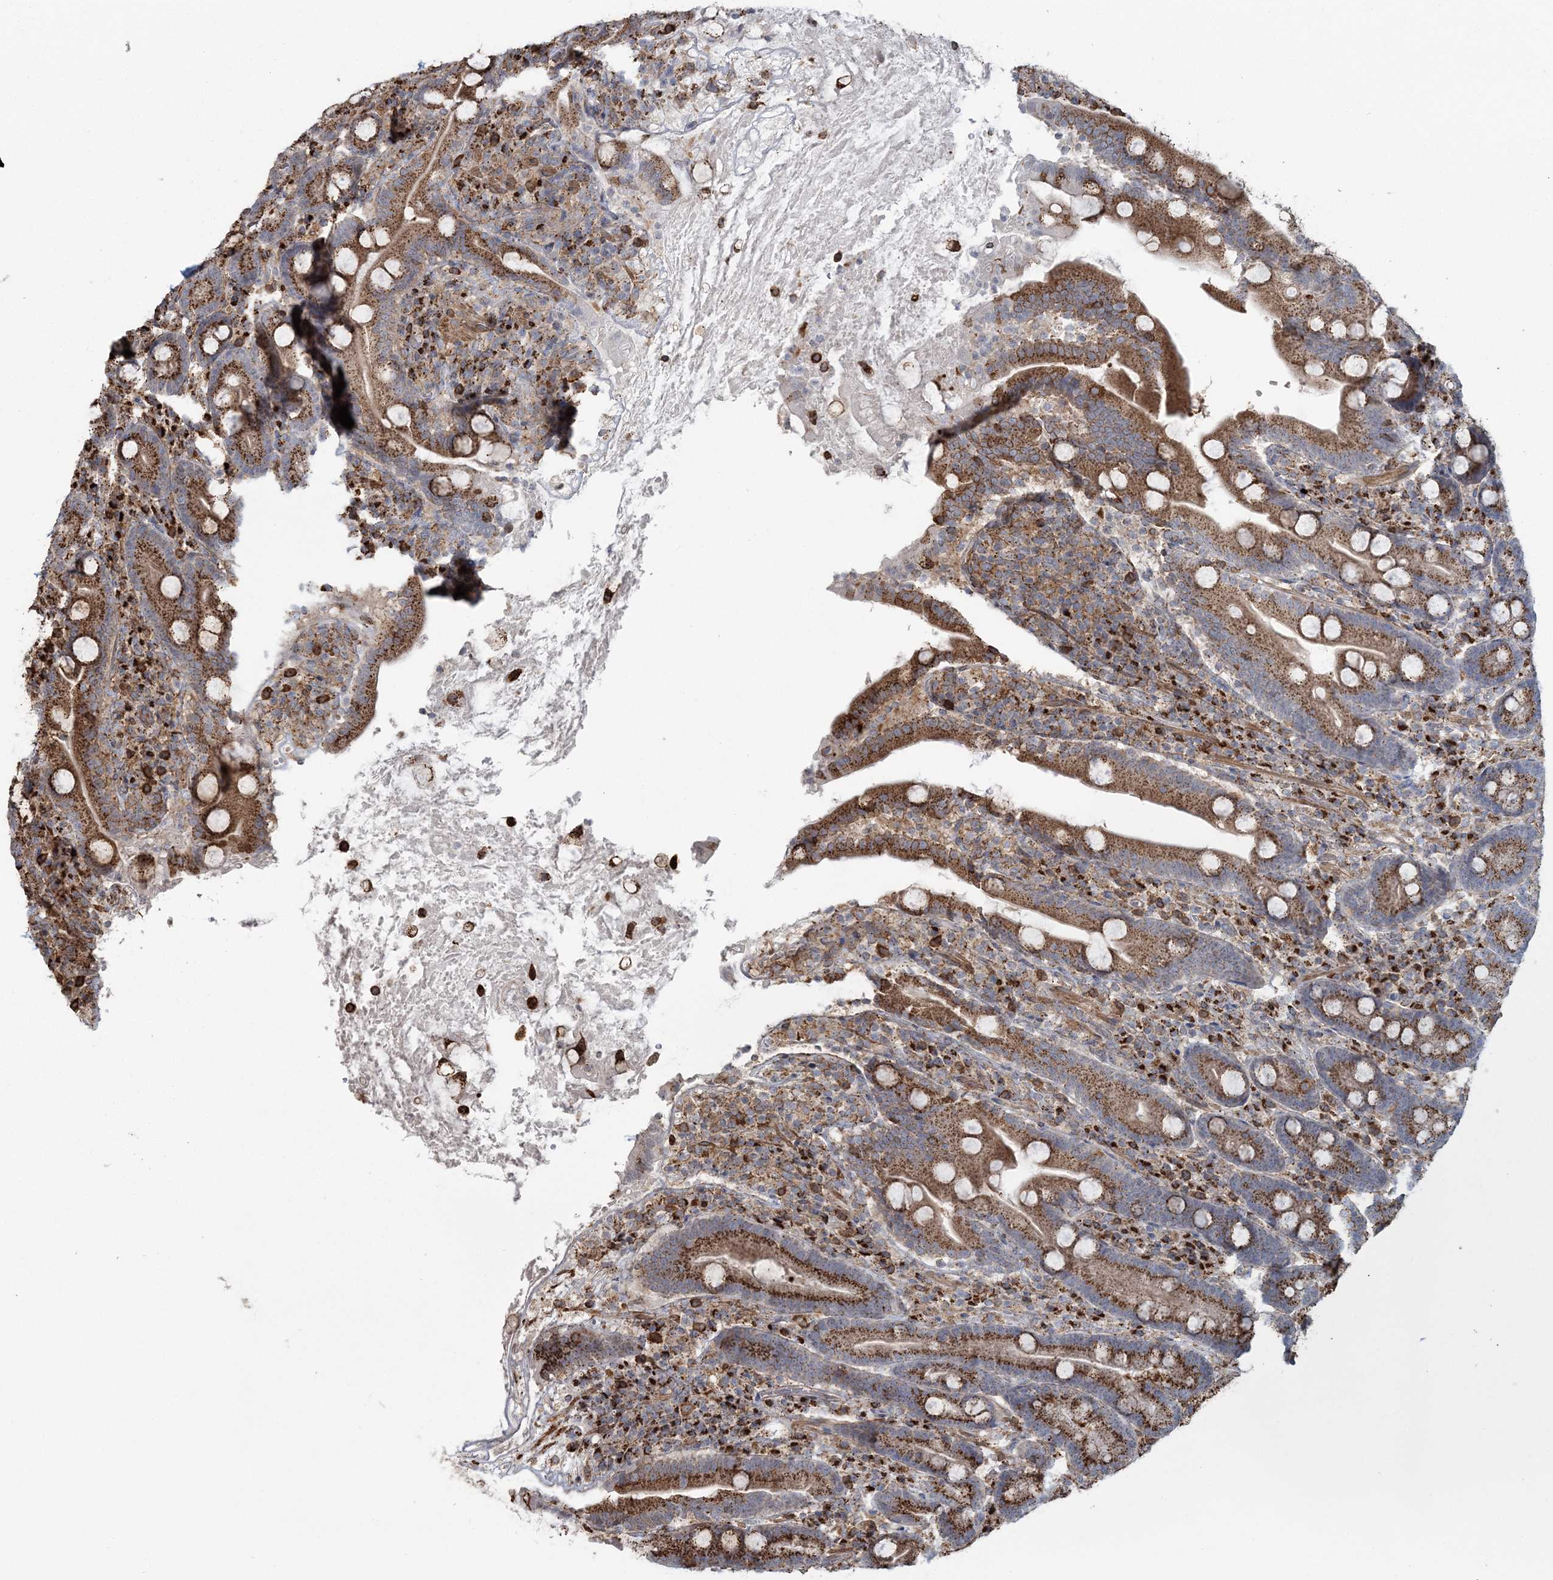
{"staining": {"intensity": "moderate", "quantity": ">75%", "location": "cytoplasmic/membranous"}, "tissue": "duodenum", "cell_type": "Glandular cells", "image_type": "normal", "snomed": [{"axis": "morphology", "description": "Normal tissue, NOS"}, {"axis": "topography", "description": "Duodenum"}], "caption": "Moderate cytoplasmic/membranous positivity for a protein is present in approximately >75% of glandular cells of normal duodenum using IHC.", "gene": "TRAF3IP2", "patient": {"sex": "male", "age": 35}}